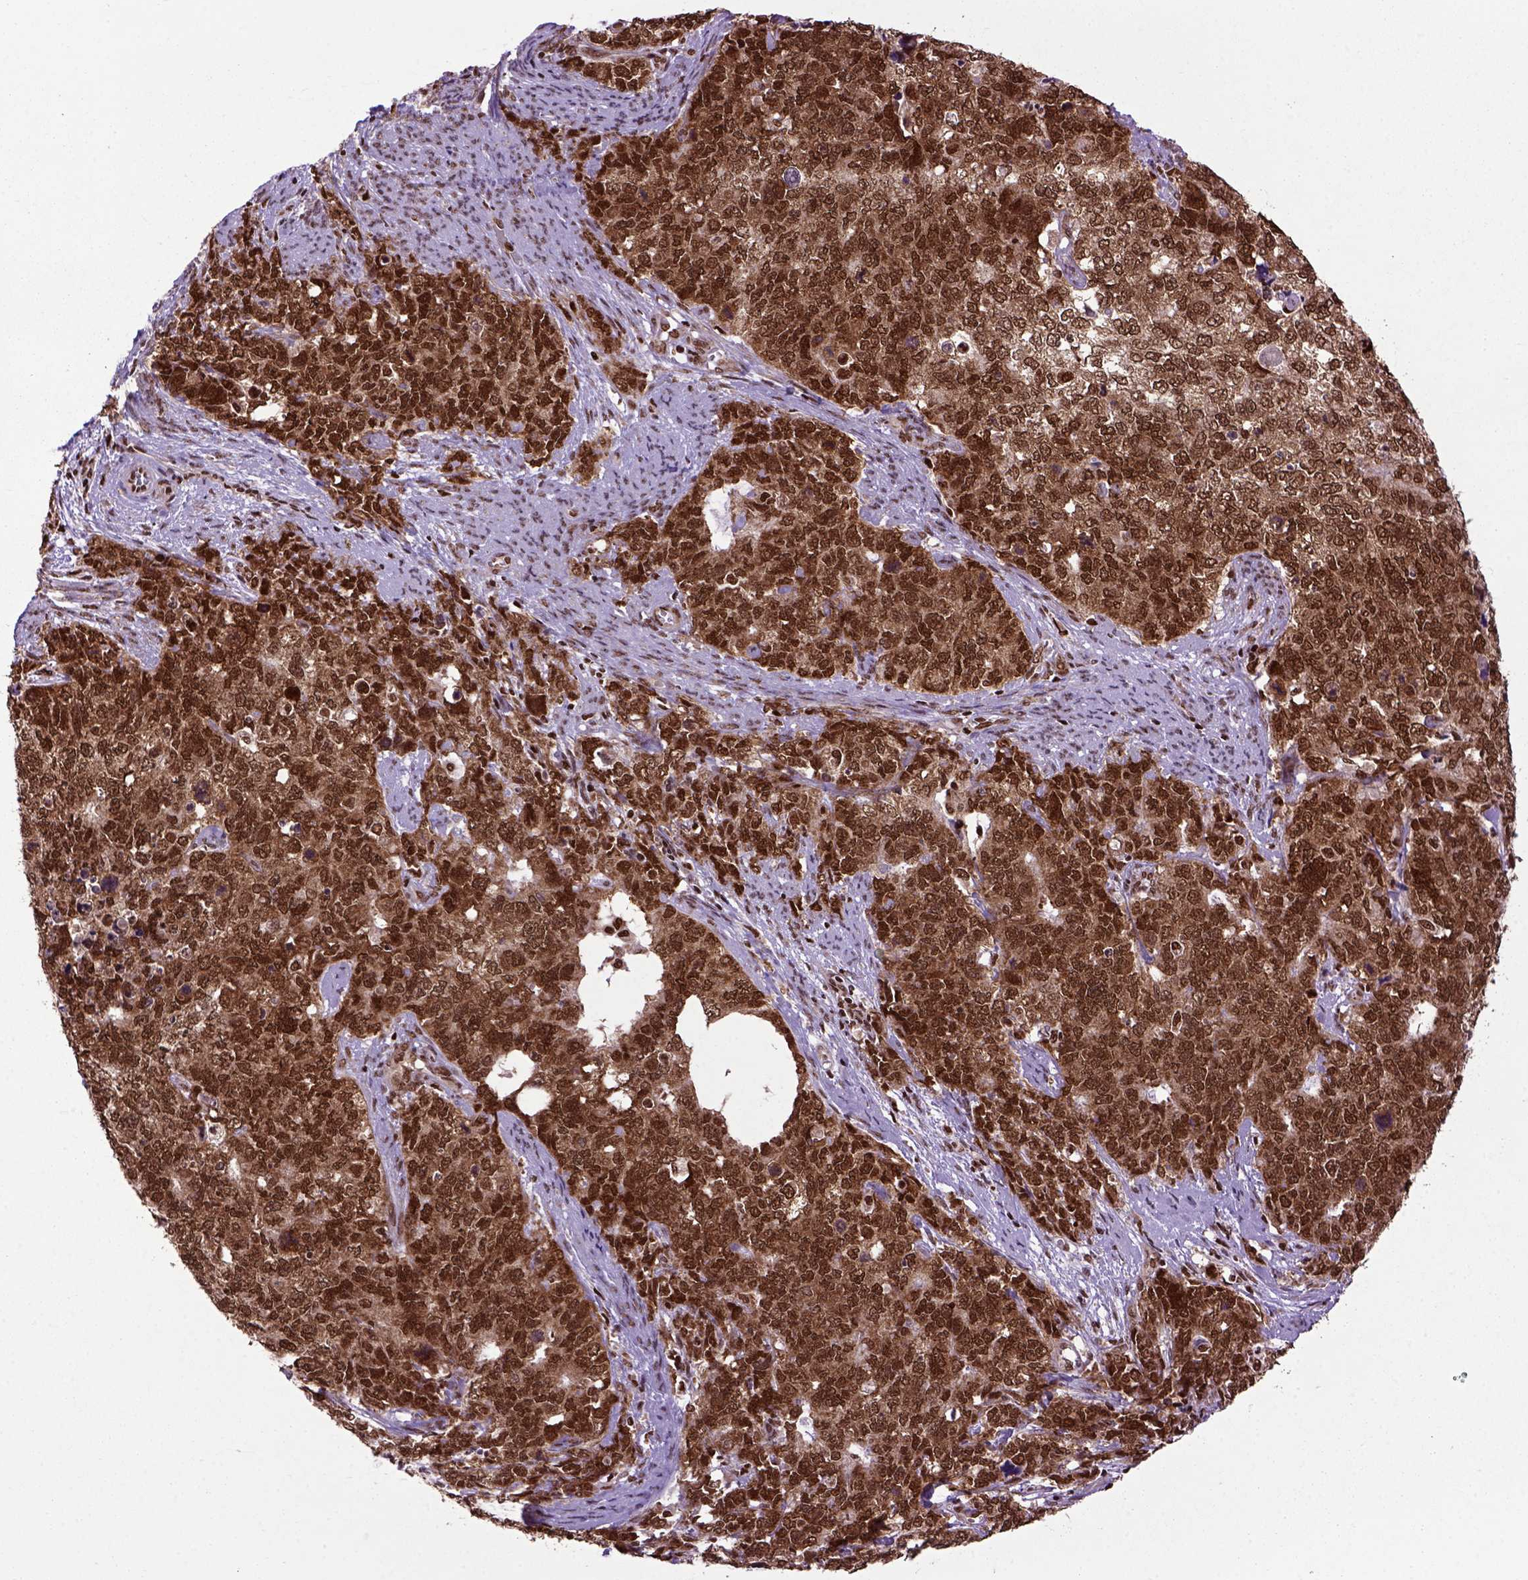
{"staining": {"intensity": "strong", "quantity": ">75%", "location": "cytoplasmic/membranous,nuclear"}, "tissue": "cervical cancer", "cell_type": "Tumor cells", "image_type": "cancer", "snomed": [{"axis": "morphology", "description": "Squamous cell carcinoma, NOS"}, {"axis": "topography", "description": "Cervix"}], "caption": "This image demonstrates cervical cancer stained with immunohistochemistry to label a protein in brown. The cytoplasmic/membranous and nuclear of tumor cells show strong positivity for the protein. Nuclei are counter-stained blue.", "gene": "CELF1", "patient": {"sex": "female", "age": 63}}